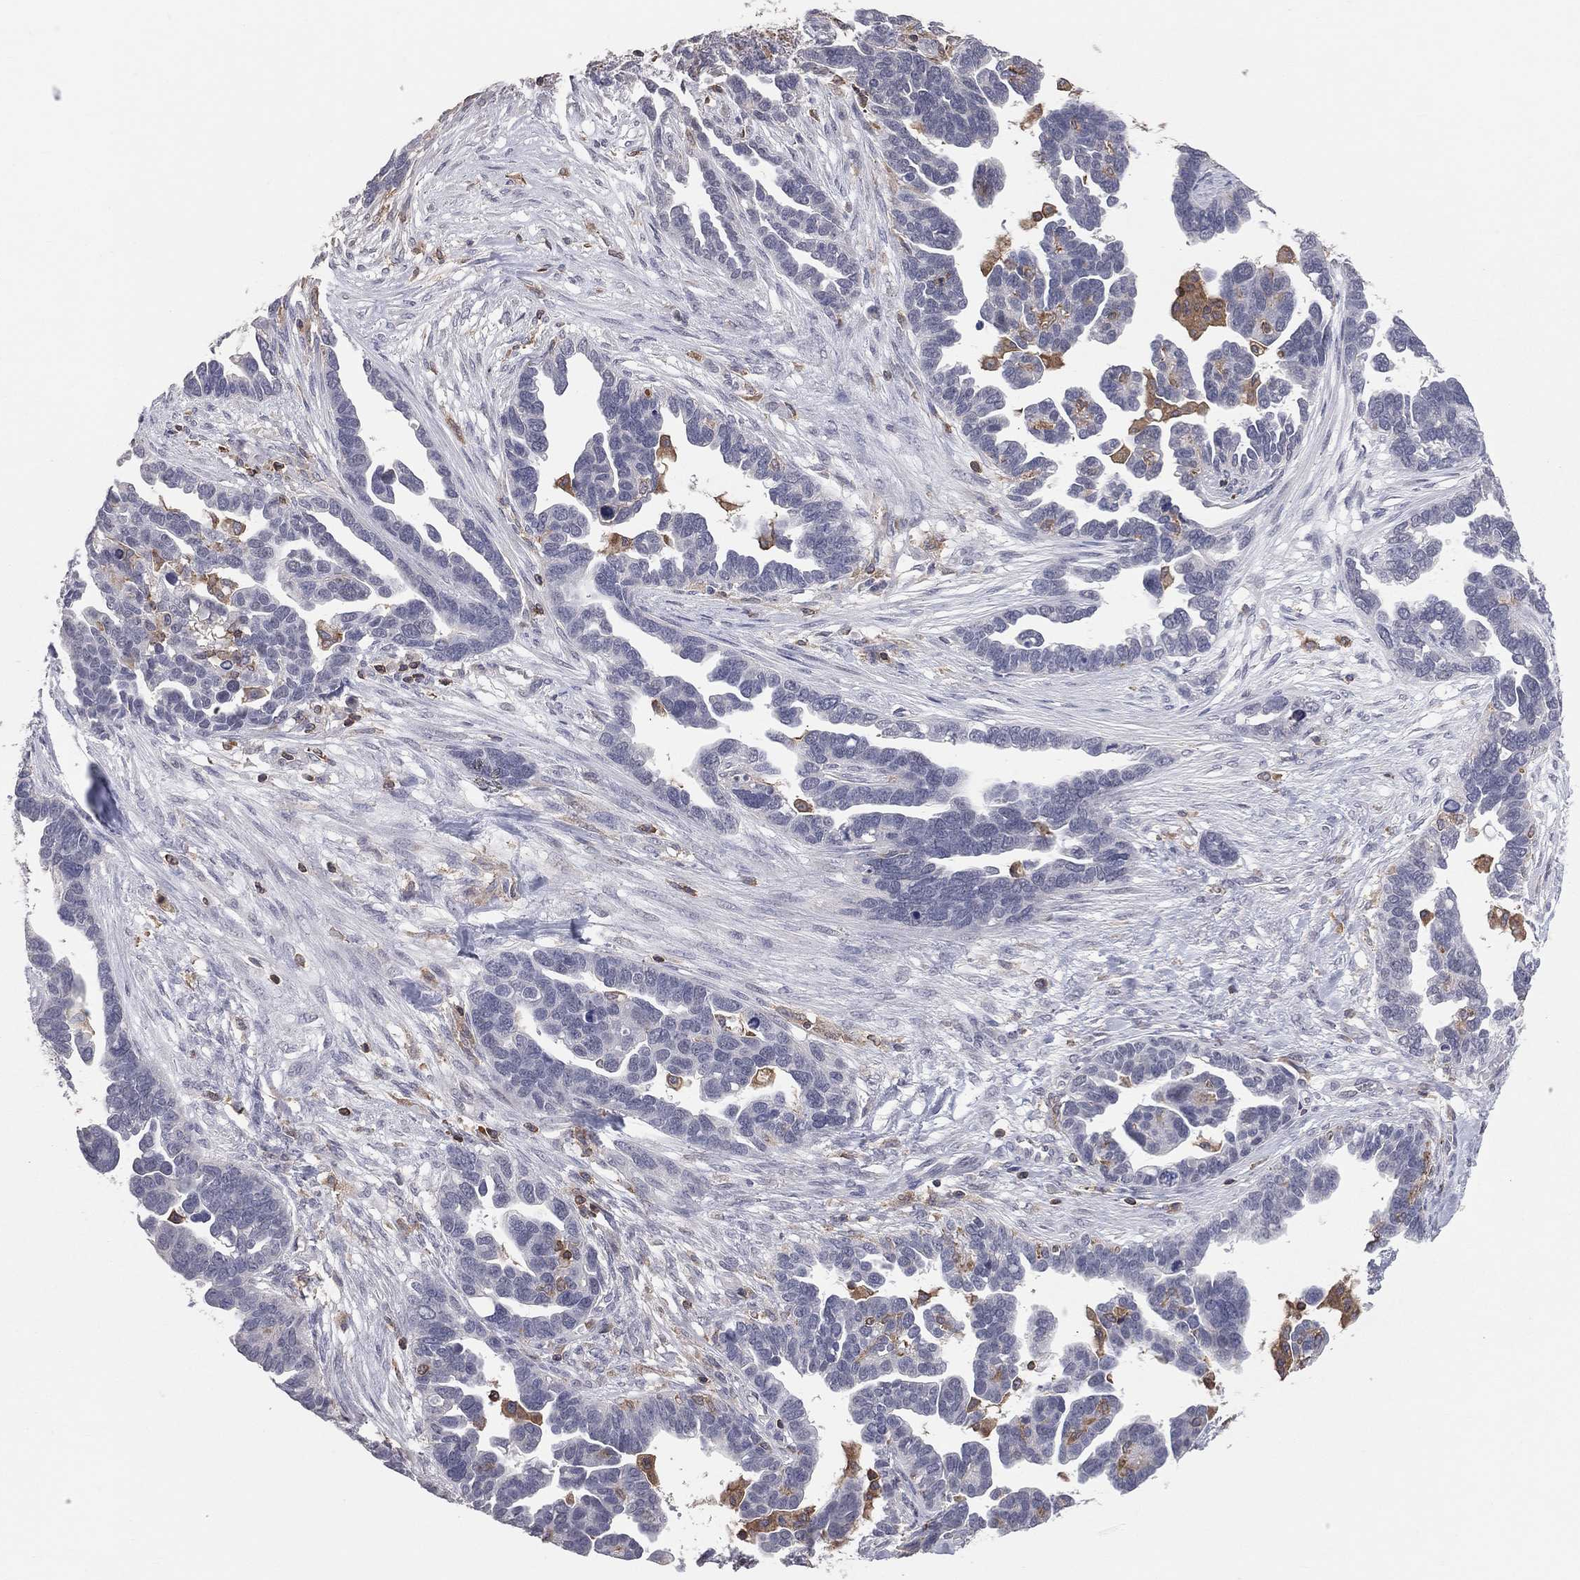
{"staining": {"intensity": "negative", "quantity": "none", "location": "none"}, "tissue": "ovarian cancer", "cell_type": "Tumor cells", "image_type": "cancer", "snomed": [{"axis": "morphology", "description": "Cystadenocarcinoma, serous, NOS"}, {"axis": "topography", "description": "Ovary"}], "caption": "Human ovarian serous cystadenocarcinoma stained for a protein using IHC exhibits no expression in tumor cells.", "gene": "PSTPIP1", "patient": {"sex": "female", "age": 54}}